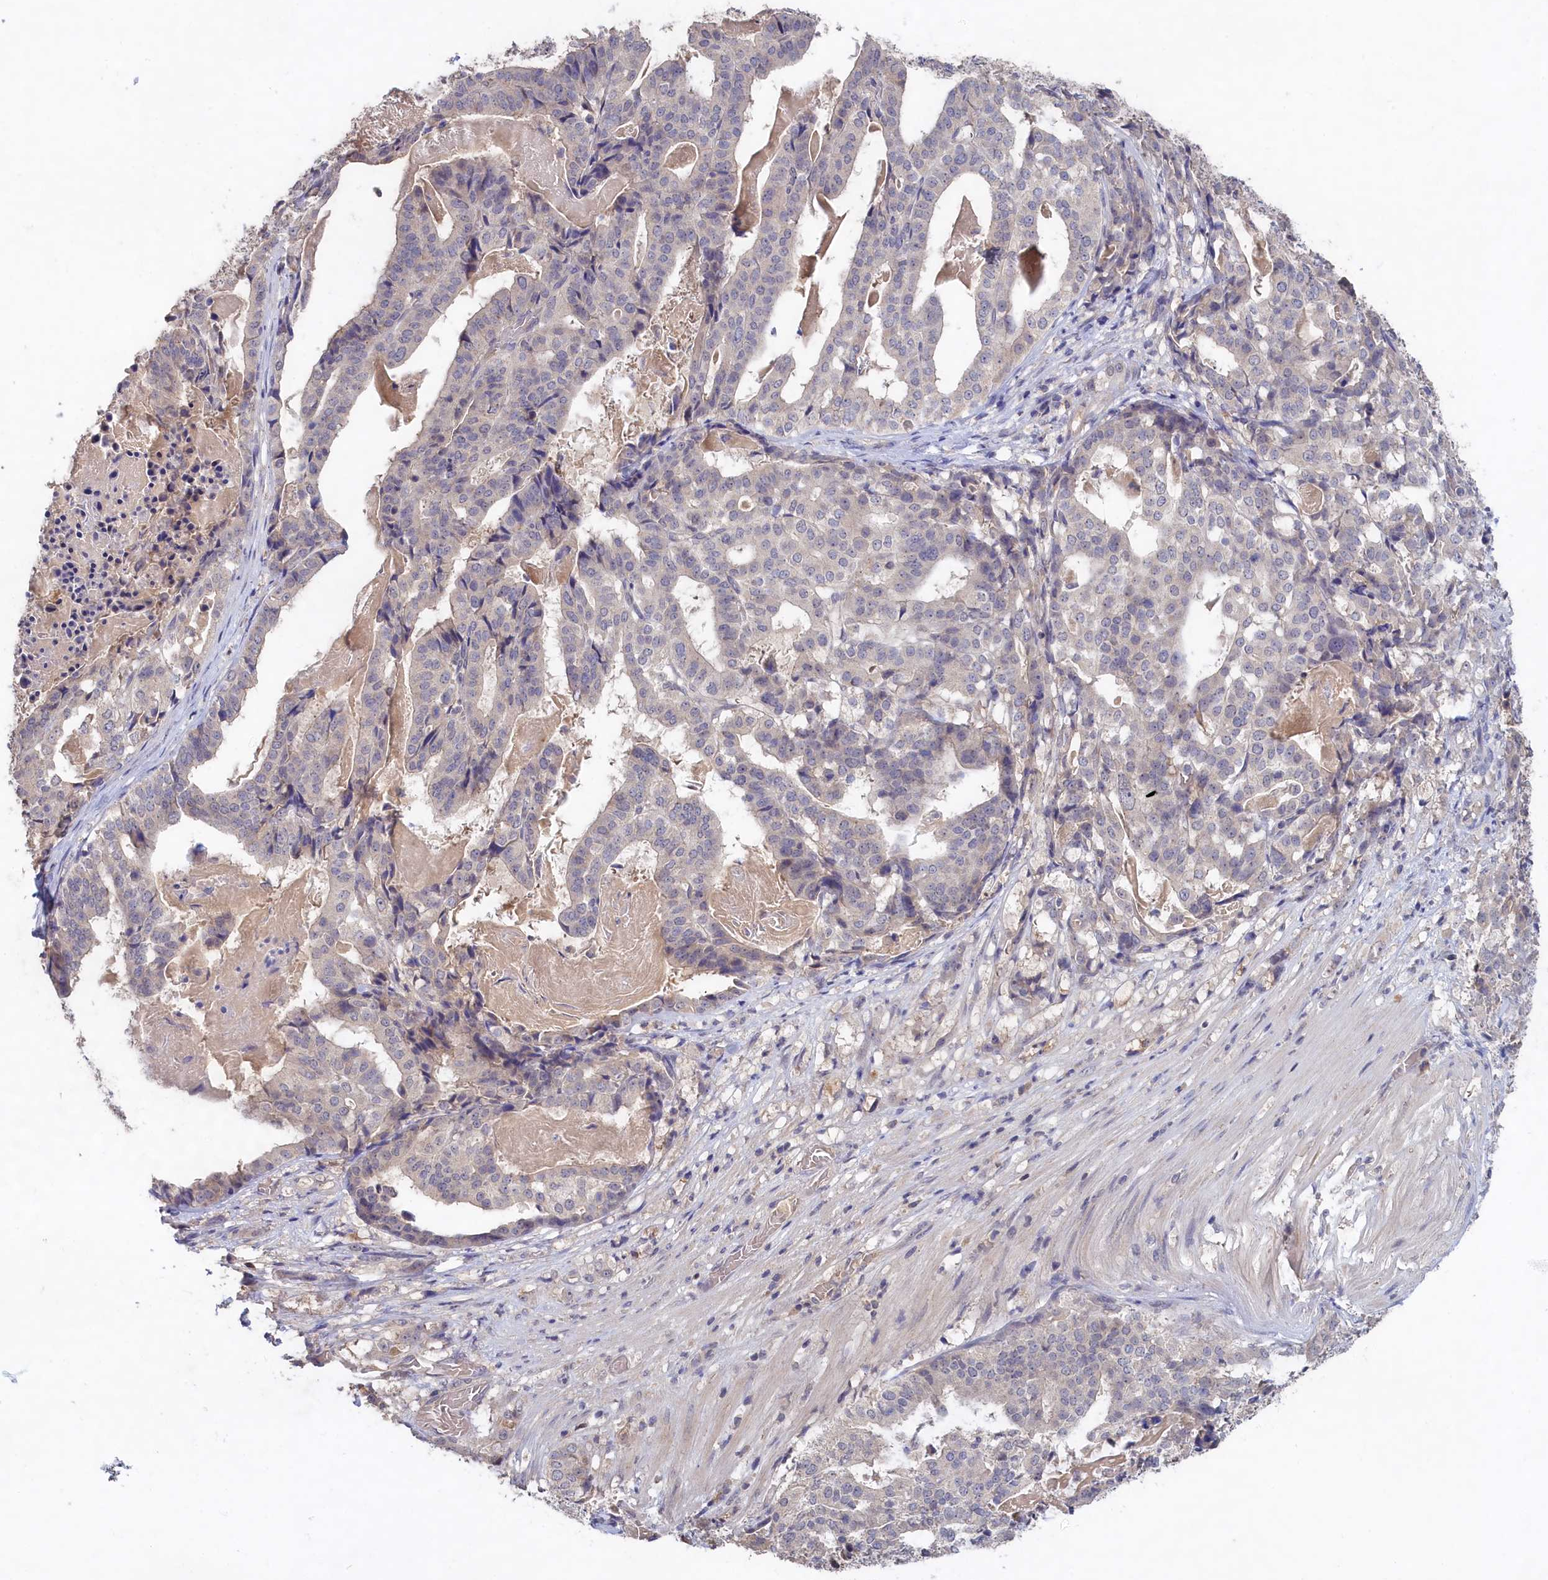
{"staining": {"intensity": "negative", "quantity": "none", "location": "none"}, "tissue": "stomach cancer", "cell_type": "Tumor cells", "image_type": "cancer", "snomed": [{"axis": "morphology", "description": "Adenocarcinoma, NOS"}, {"axis": "topography", "description": "Stomach"}], "caption": "High magnification brightfield microscopy of stomach adenocarcinoma stained with DAB (brown) and counterstained with hematoxylin (blue): tumor cells show no significant positivity. (Immunohistochemistry, brightfield microscopy, high magnification).", "gene": "CELF5", "patient": {"sex": "male", "age": 48}}